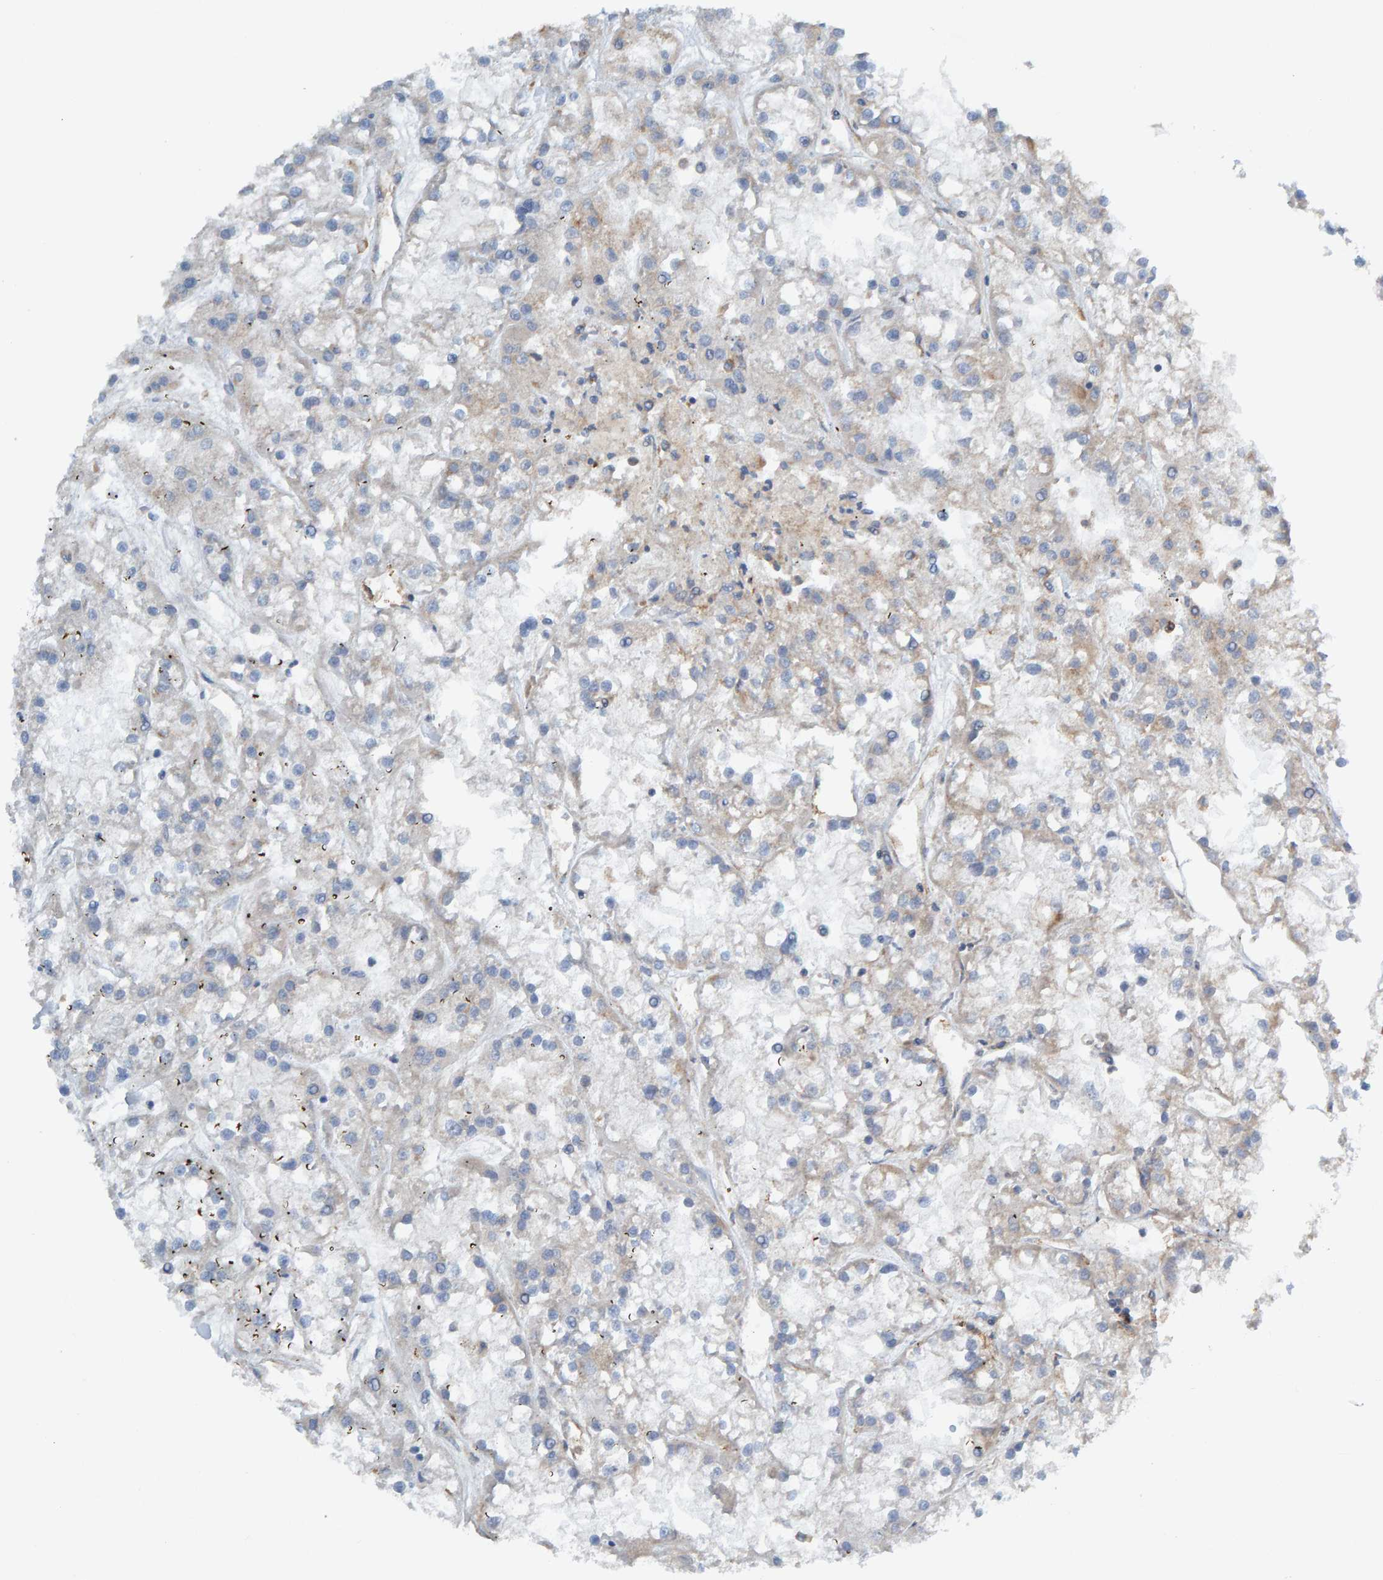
{"staining": {"intensity": "weak", "quantity": "<25%", "location": "cytoplasmic/membranous"}, "tissue": "renal cancer", "cell_type": "Tumor cells", "image_type": "cancer", "snomed": [{"axis": "morphology", "description": "Adenocarcinoma, NOS"}, {"axis": "topography", "description": "Kidney"}], "caption": "IHC micrograph of renal adenocarcinoma stained for a protein (brown), which exhibits no expression in tumor cells.", "gene": "MKLN1", "patient": {"sex": "female", "age": 52}}